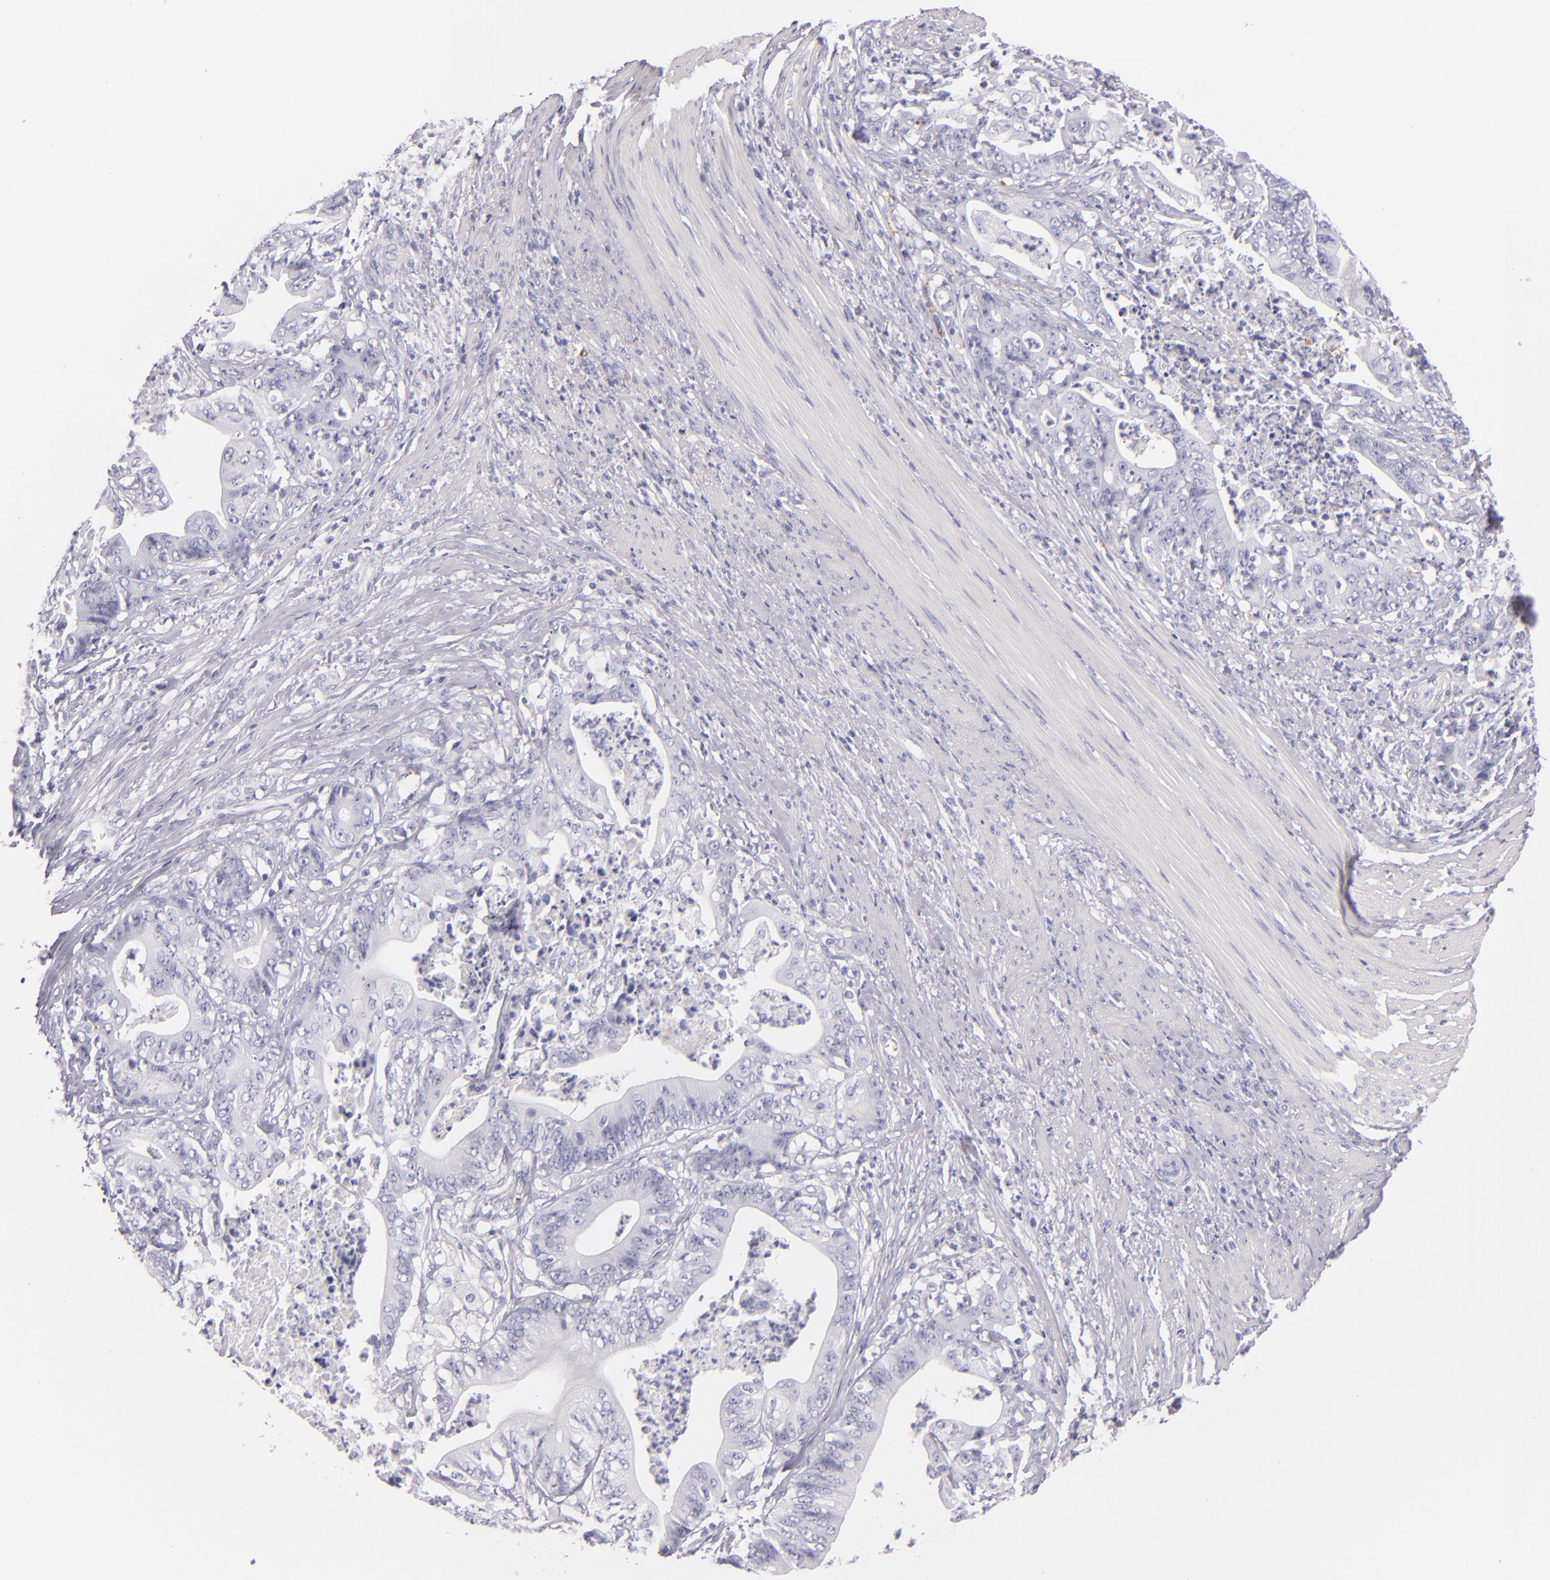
{"staining": {"intensity": "negative", "quantity": "none", "location": "none"}, "tissue": "stomach cancer", "cell_type": "Tumor cells", "image_type": "cancer", "snomed": [{"axis": "morphology", "description": "Adenocarcinoma, NOS"}, {"axis": "topography", "description": "Stomach, lower"}], "caption": "Immunohistochemical staining of stomach cancer exhibits no significant expression in tumor cells. (Brightfield microscopy of DAB immunohistochemistry (IHC) at high magnification).", "gene": "CD207", "patient": {"sex": "female", "age": 86}}